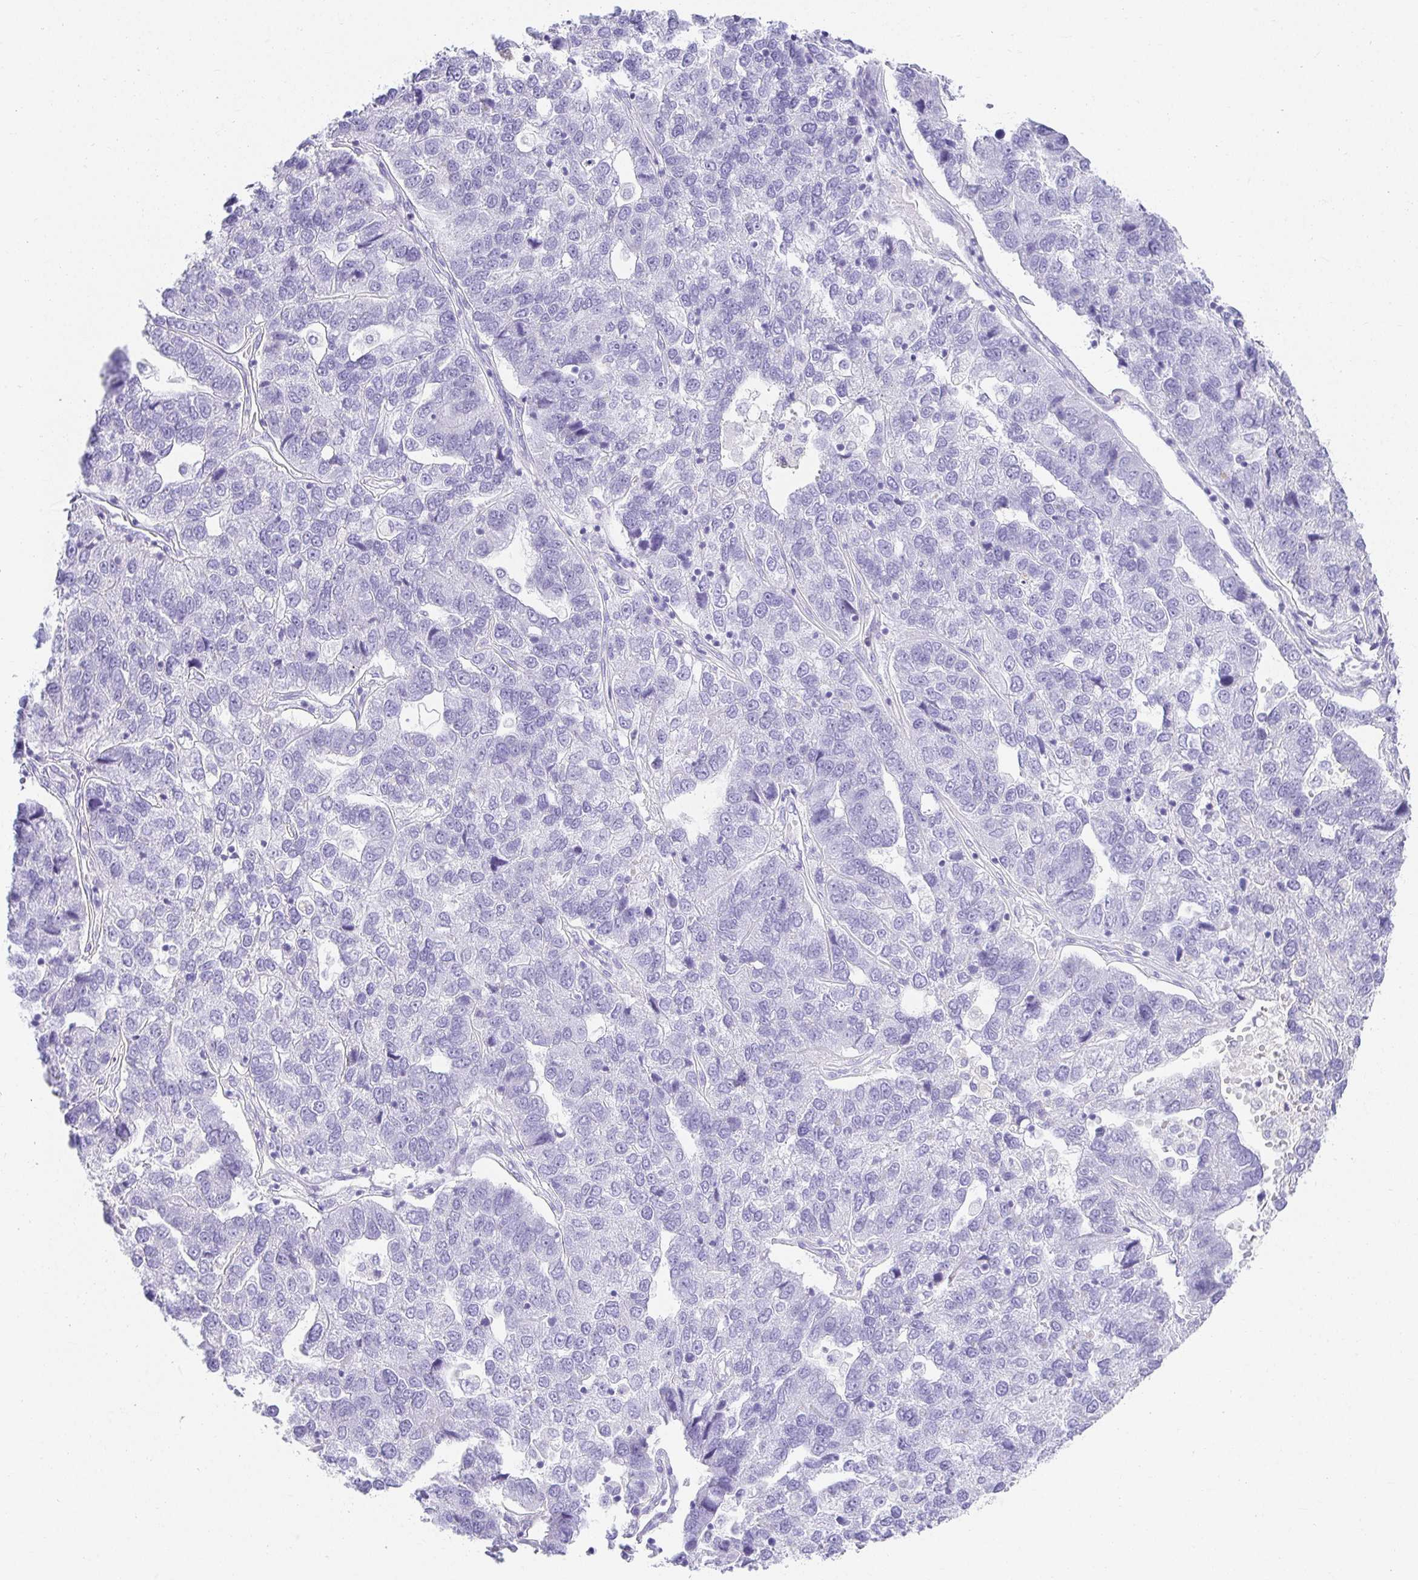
{"staining": {"intensity": "negative", "quantity": "none", "location": "none"}, "tissue": "pancreatic cancer", "cell_type": "Tumor cells", "image_type": "cancer", "snomed": [{"axis": "morphology", "description": "Adenocarcinoma, NOS"}, {"axis": "topography", "description": "Pancreas"}], "caption": "Human pancreatic cancer (adenocarcinoma) stained for a protein using immunohistochemistry (IHC) shows no staining in tumor cells.", "gene": "CHAT", "patient": {"sex": "female", "age": 61}}